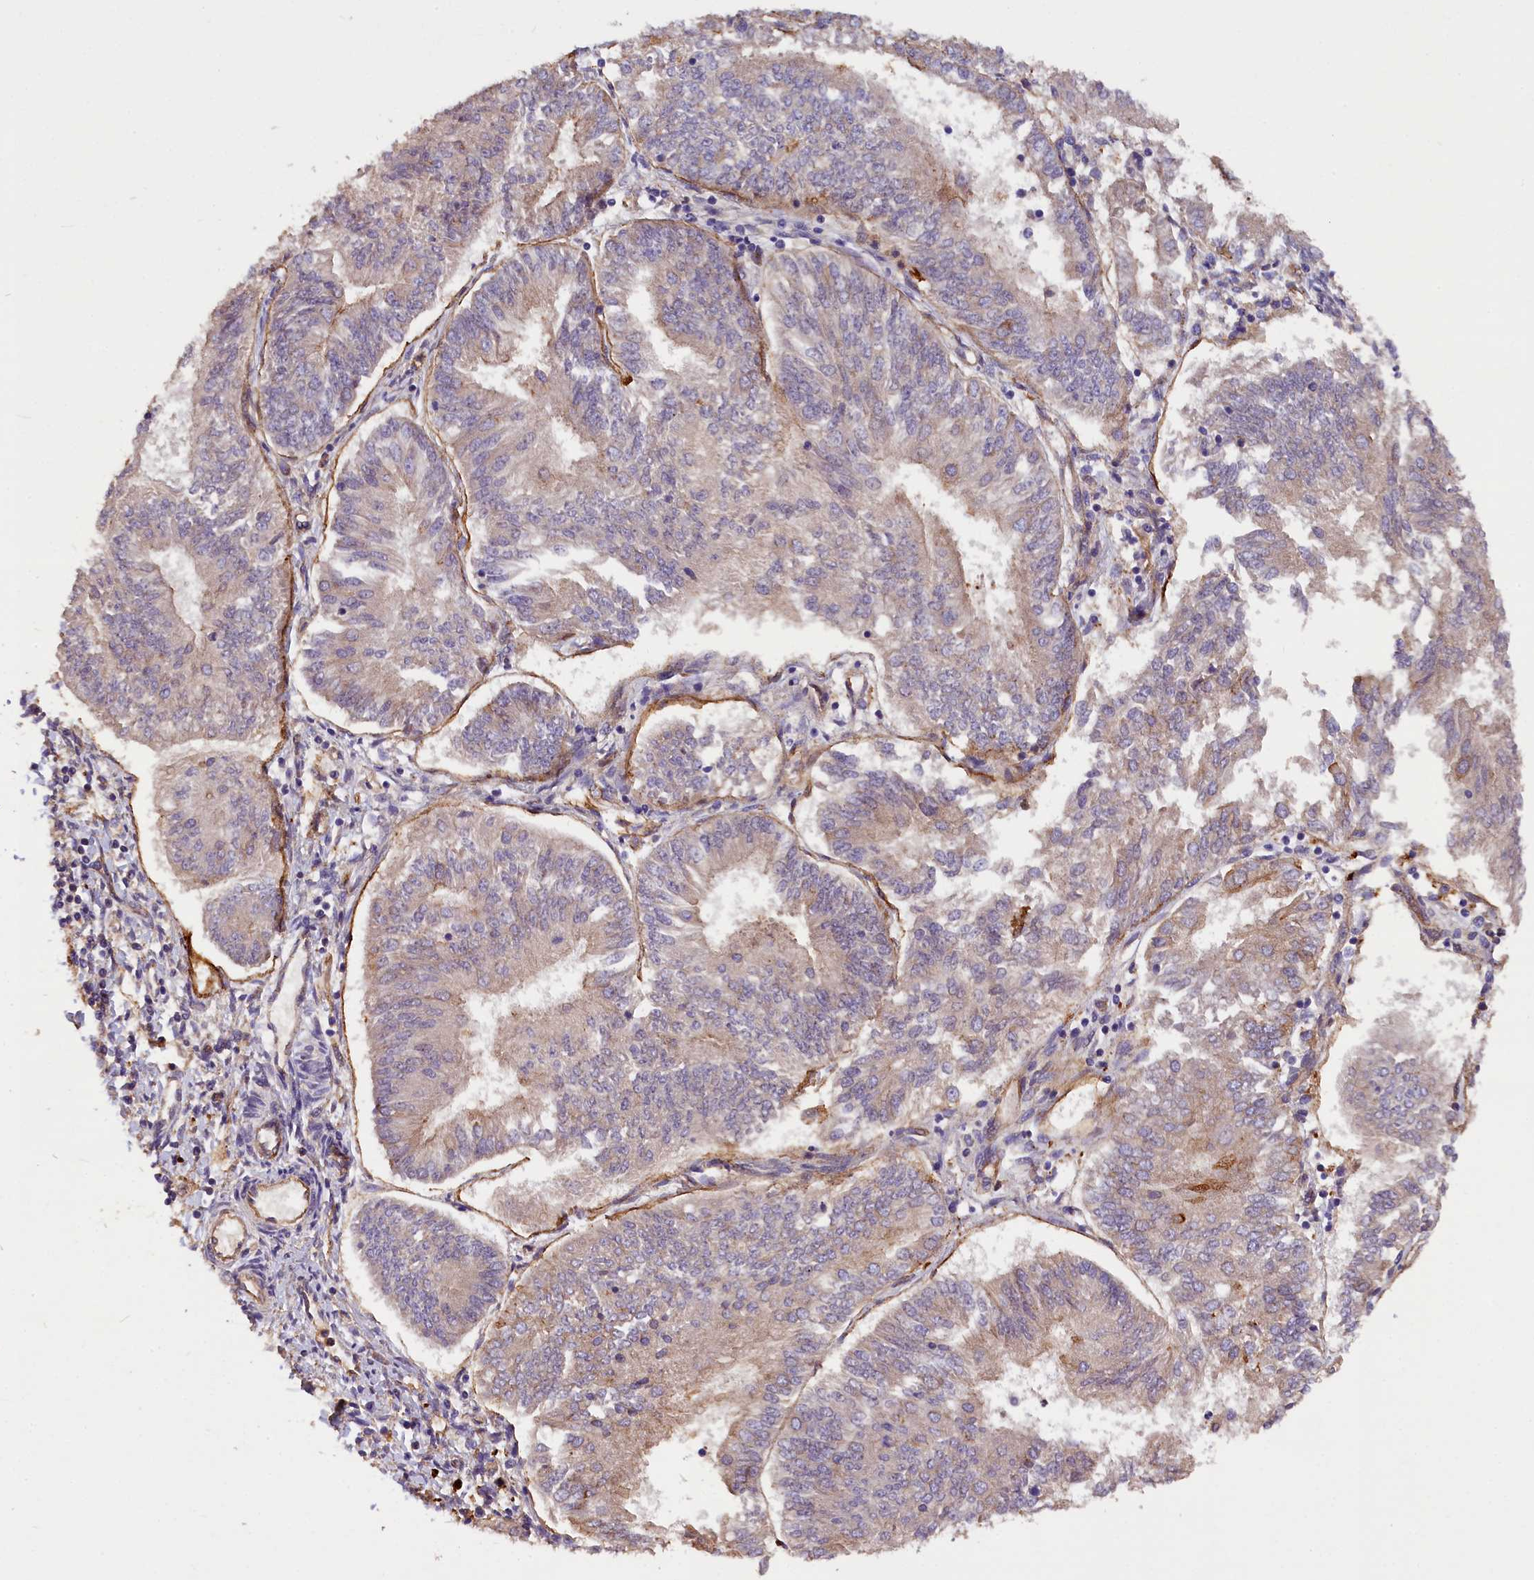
{"staining": {"intensity": "moderate", "quantity": "<25%", "location": "cytoplasmic/membranous"}, "tissue": "endometrial cancer", "cell_type": "Tumor cells", "image_type": "cancer", "snomed": [{"axis": "morphology", "description": "Adenocarcinoma, NOS"}, {"axis": "topography", "description": "Endometrium"}], "caption": "A brown stain highlights moderate cytoplasmic/membranous staining of a protein in endometrial cancer tumor cells.", "gene": "ERMARD", "patient": {"sex": "female", "age": 58}}